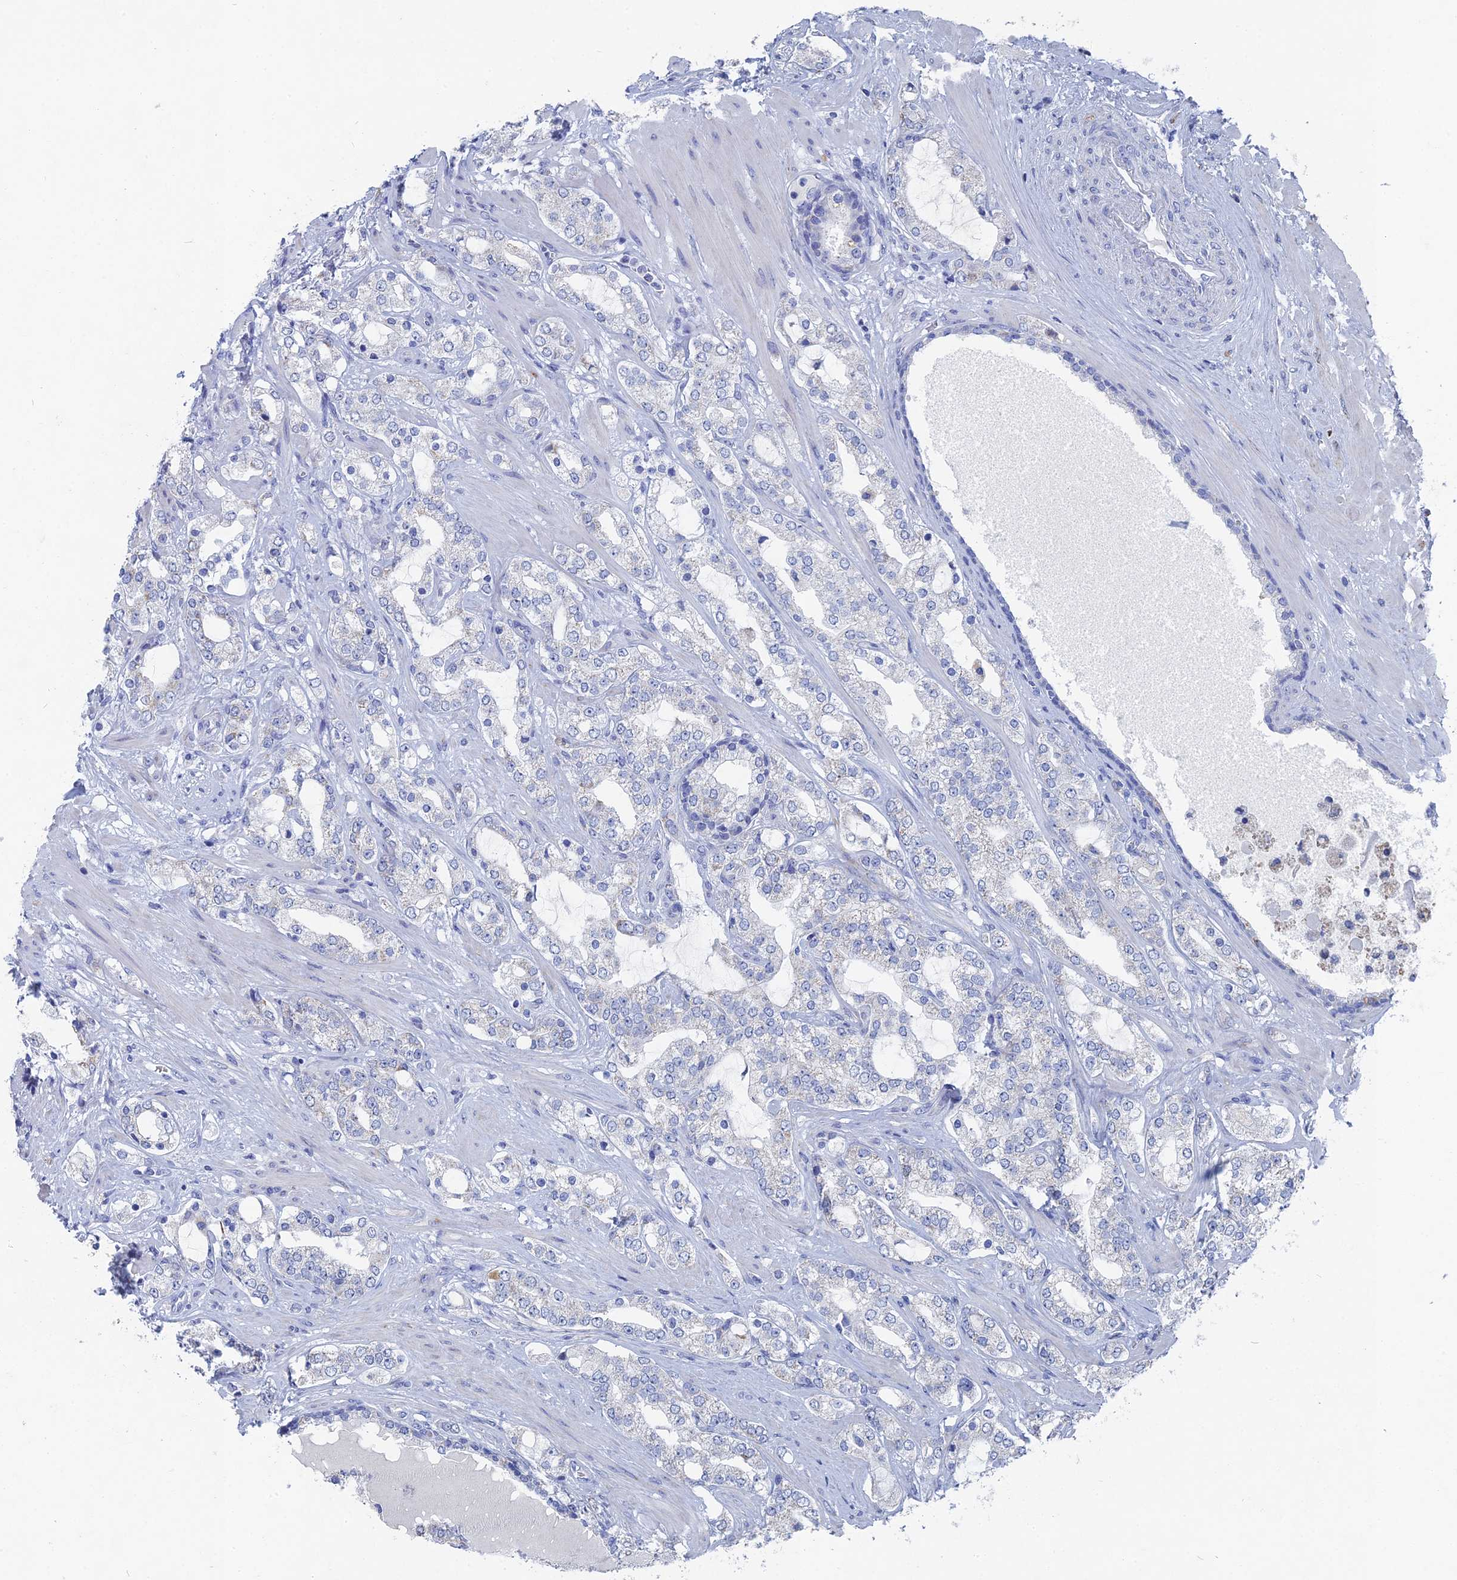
{"staining": {"intensity": "negative", "quantity": "none", "location": "none"}, "tissue": "prostate cancer", "cell_type": "Tumor cells", "image_type": "cancer", "snomed": [{"axis": "morphology", "description": "Adenocarcinoma, High grade"}, {"axis": "topography", "description": "Prostate"}], "caption": "Protein analysis of prostate cancer (high-grade adenocarcinoma) exhibits no significant staining in tumor cells. (Stains: DAB immunohistochemistry with hematoxylin counter stain, Microscopy: brightfield microscopy at high magnification).", "gene": "HIGD1A", "patient": {"sex": "male", "age": 64}}